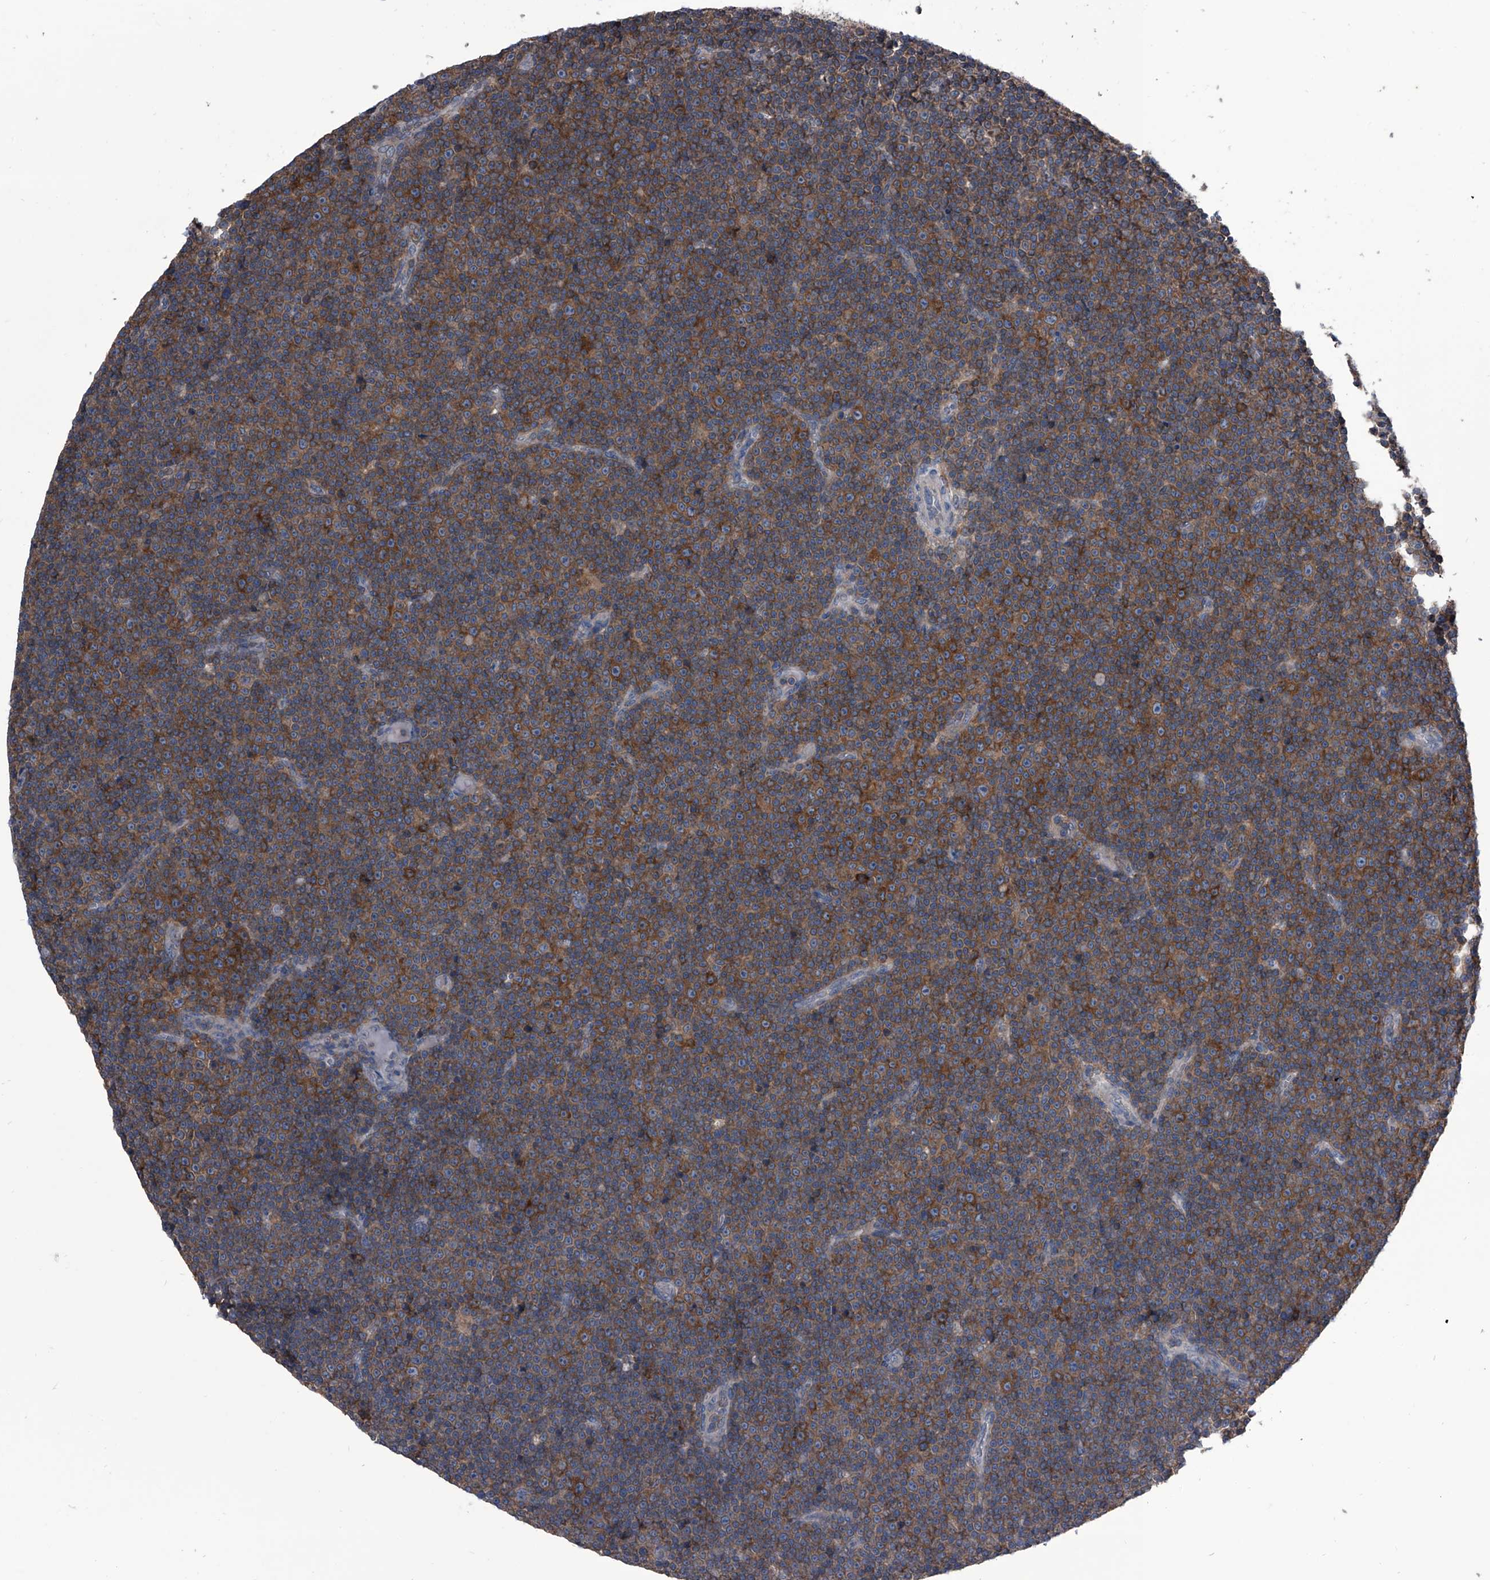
{"staining": {"intensity": "moderate", "quantity": ">75%", "location": "cytoplasmic/membranous"}, "tissue": "lymphoma", "cell_type": "Tumor cells", "image_type": "cancer", "snomed": [{"axis": "morphology", "description": "Malignant lymphoma, non-Hodgkin's type, Low grade"}, {"axis": "topography", "description": "Lymph node"}], "caption": "High-power microscopy captured an IHC photomicrograph of lymphoma, revealing moderate cytoplasmic/membranous positivity in about >75% of tumor cells.", "gene": "PIP5K1A", "patient": {"sex": "female", "age": 67}}